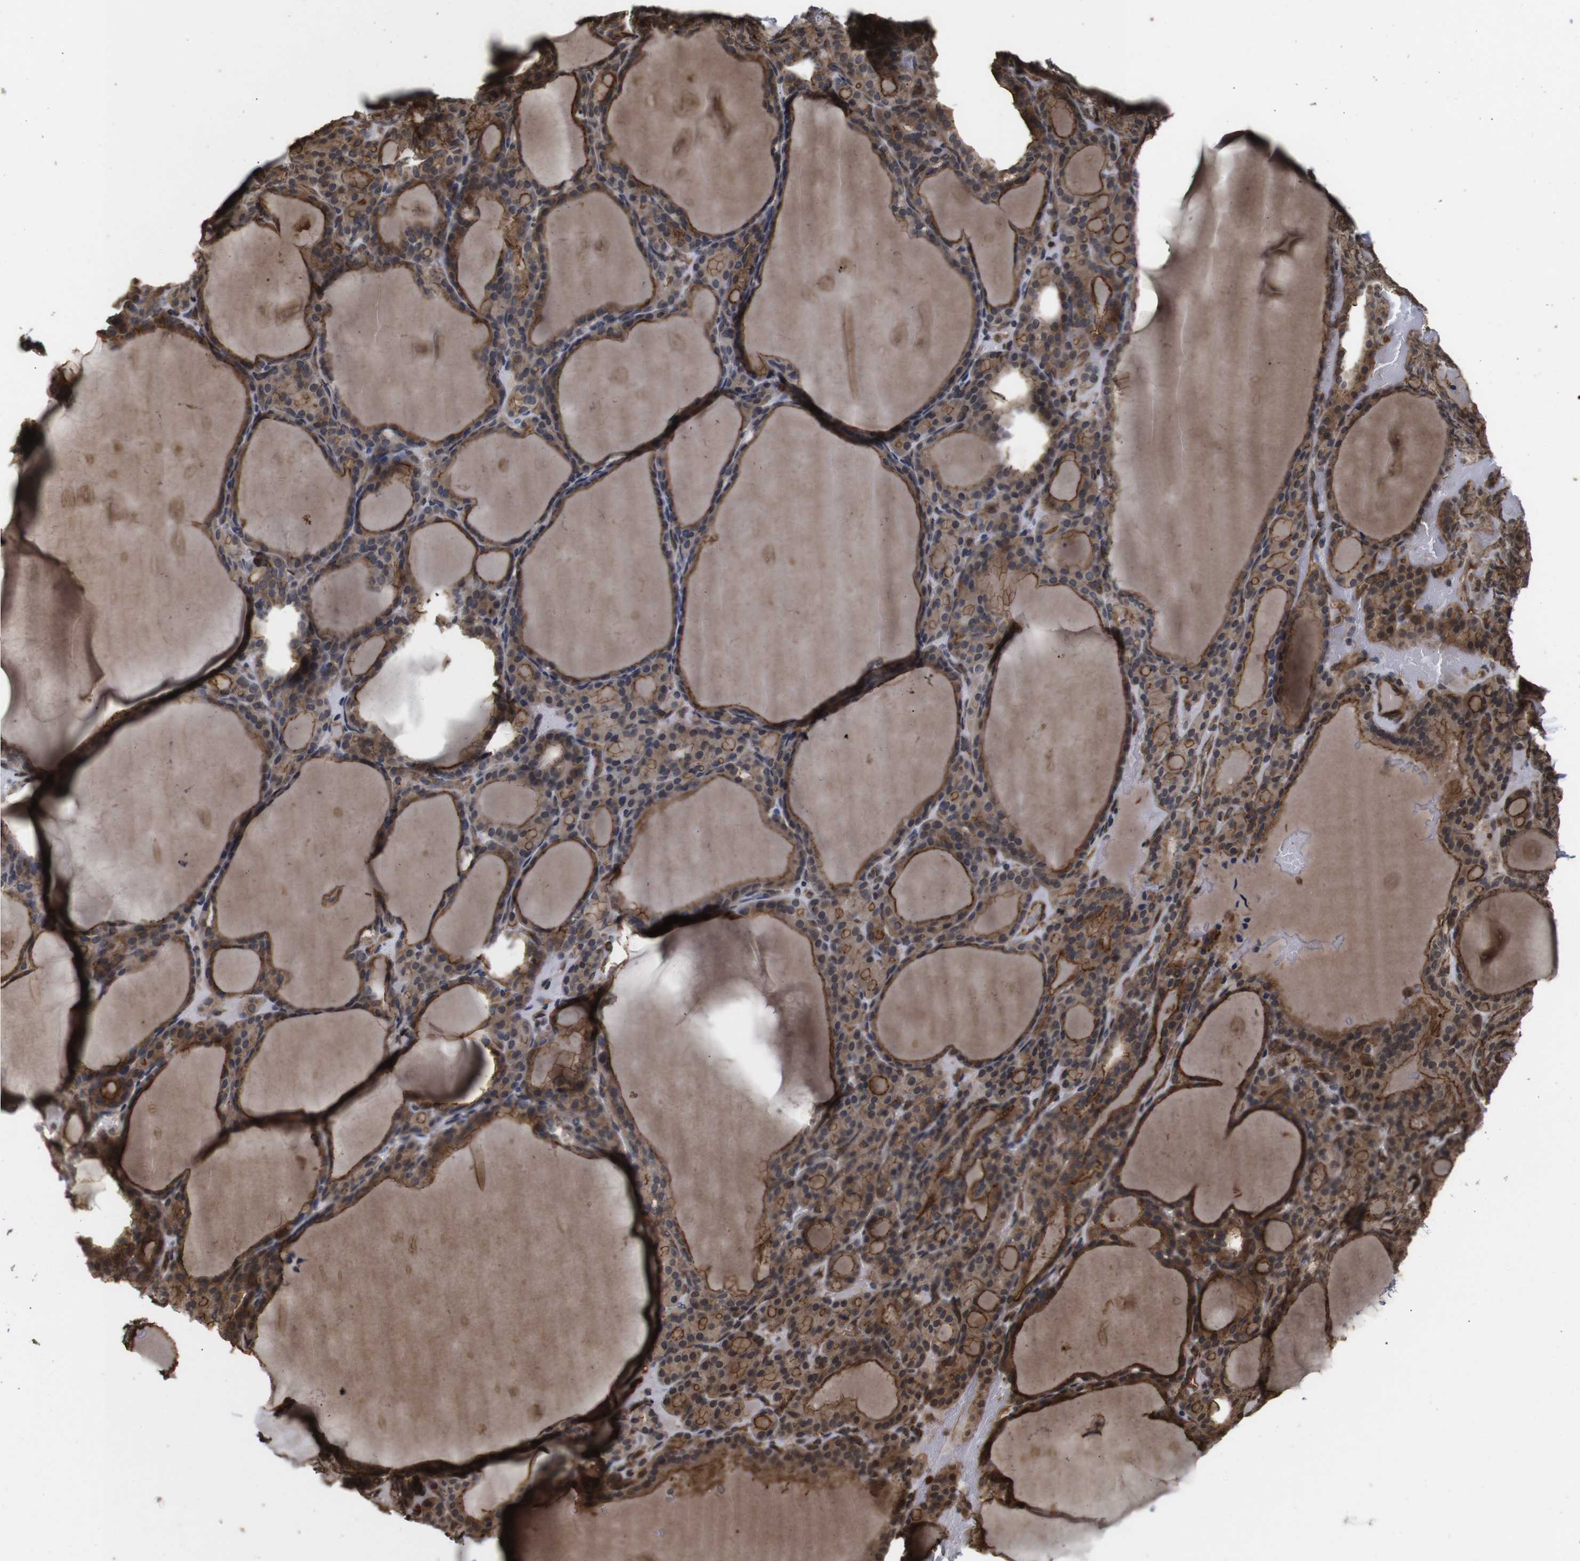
{"staining": {"intensity": "moderate", "quantity": ">75%", "location": "cytoplasmic/membranous,nuclear"}, "tissue": "thyroid gland", "cell_type": "Glandular cells", "image_type": "normal", "snomed": [{"axis": "morphology", "description": "Normal tissue, NOS"}, {"axis": "topography", "description": "Thyroid gland"}], "caption": "Normal thyroid gland was stained to show a protein in brown. There is medium levels of moderate cytoplasmic/membranous,nuclear positivity in approximately >75% of glandular cells.", "gene": "NANOS1", "patient": {"sex": "female", "age": 28}}